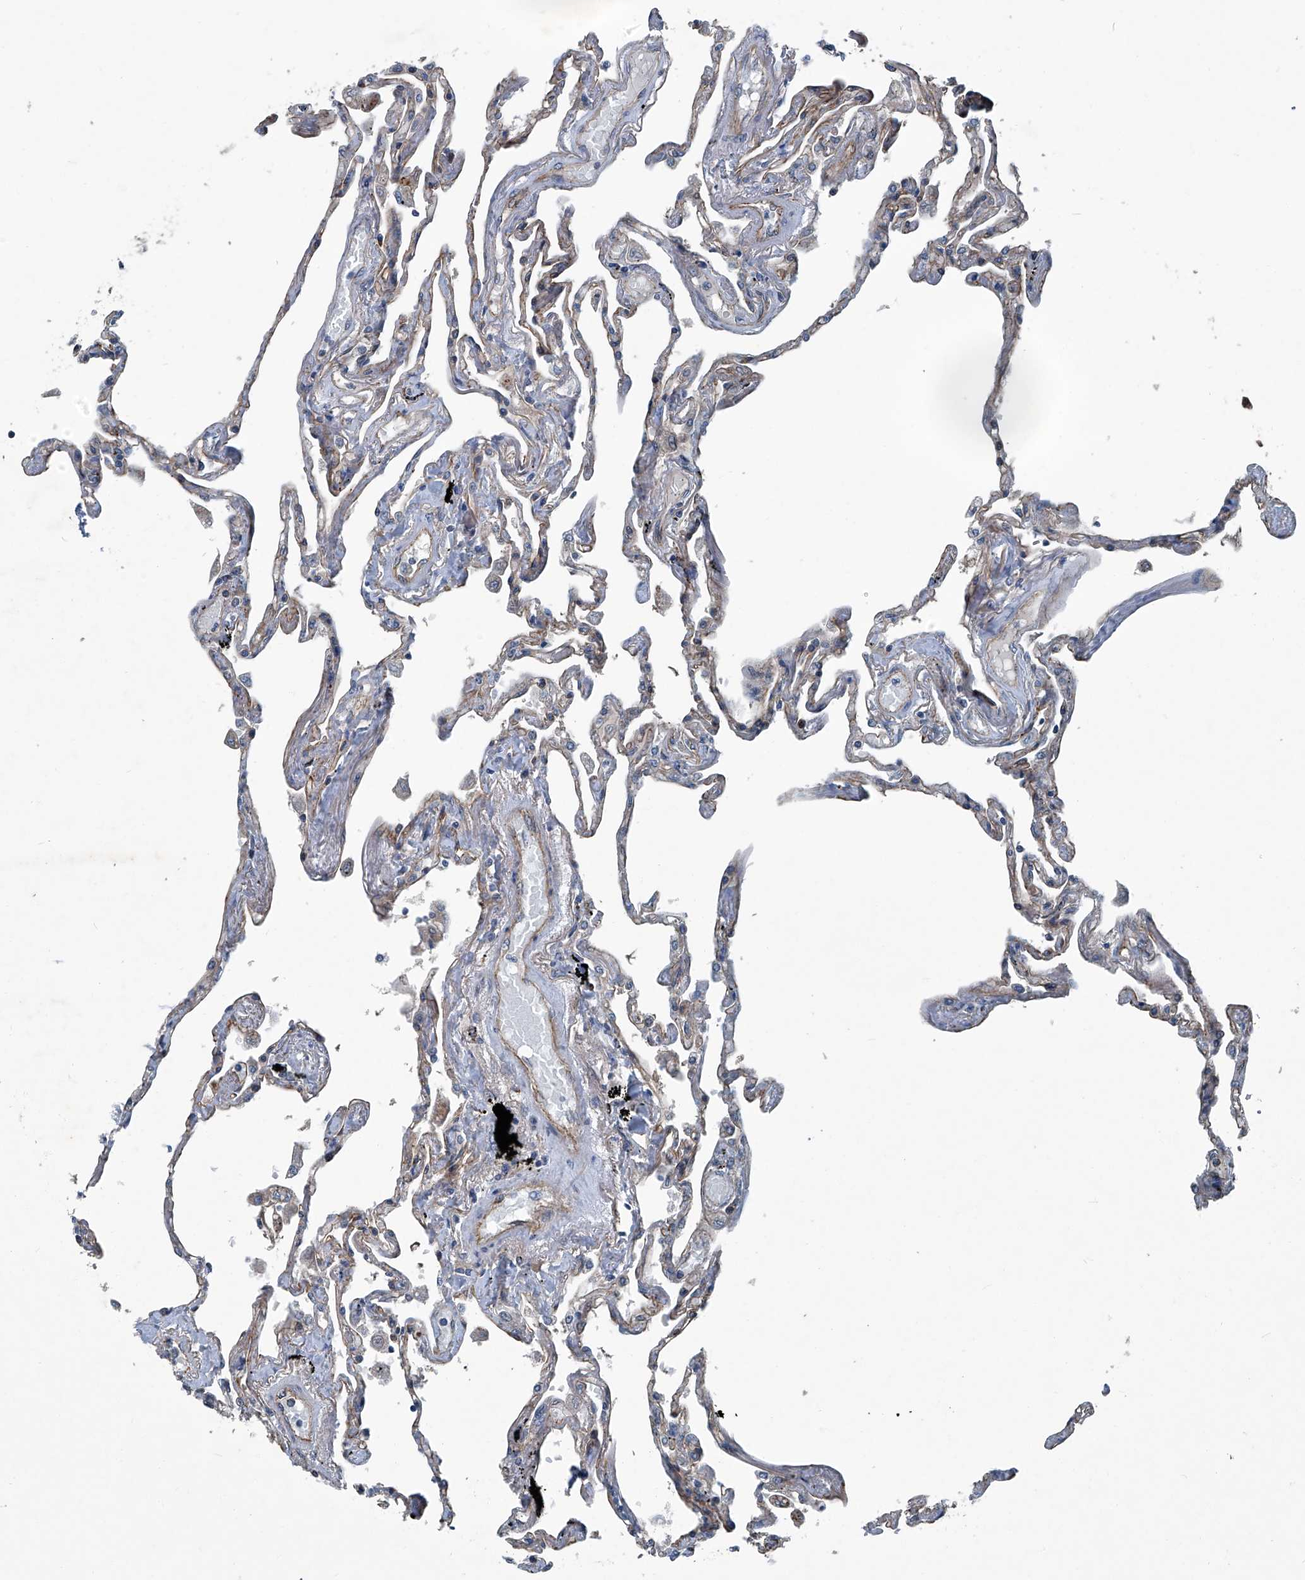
{"staining": {"intensity": "weak", "quantity": "25%-75%", "location": "cytoplasmic/membranous"}, "tissue": "lung", "cell_type": "Alveolar cells", "image_type": "normal", "snomed": [{"axis": "morphology", "description": "Normal tissue, NOS"}, {"axis": "topography", "description": "Lung"}], "caption": "Alveolar cells reveal low levels of weak cytoplasmic/membranous positivity in about 25%-75% of cells in benign human lung. (DAB (3,3'-diaminobenzidine) IHC with brightfield microscopy, high magnification).", "gene": "SENP2", "patient": {"sex": "female", "age": 67}}